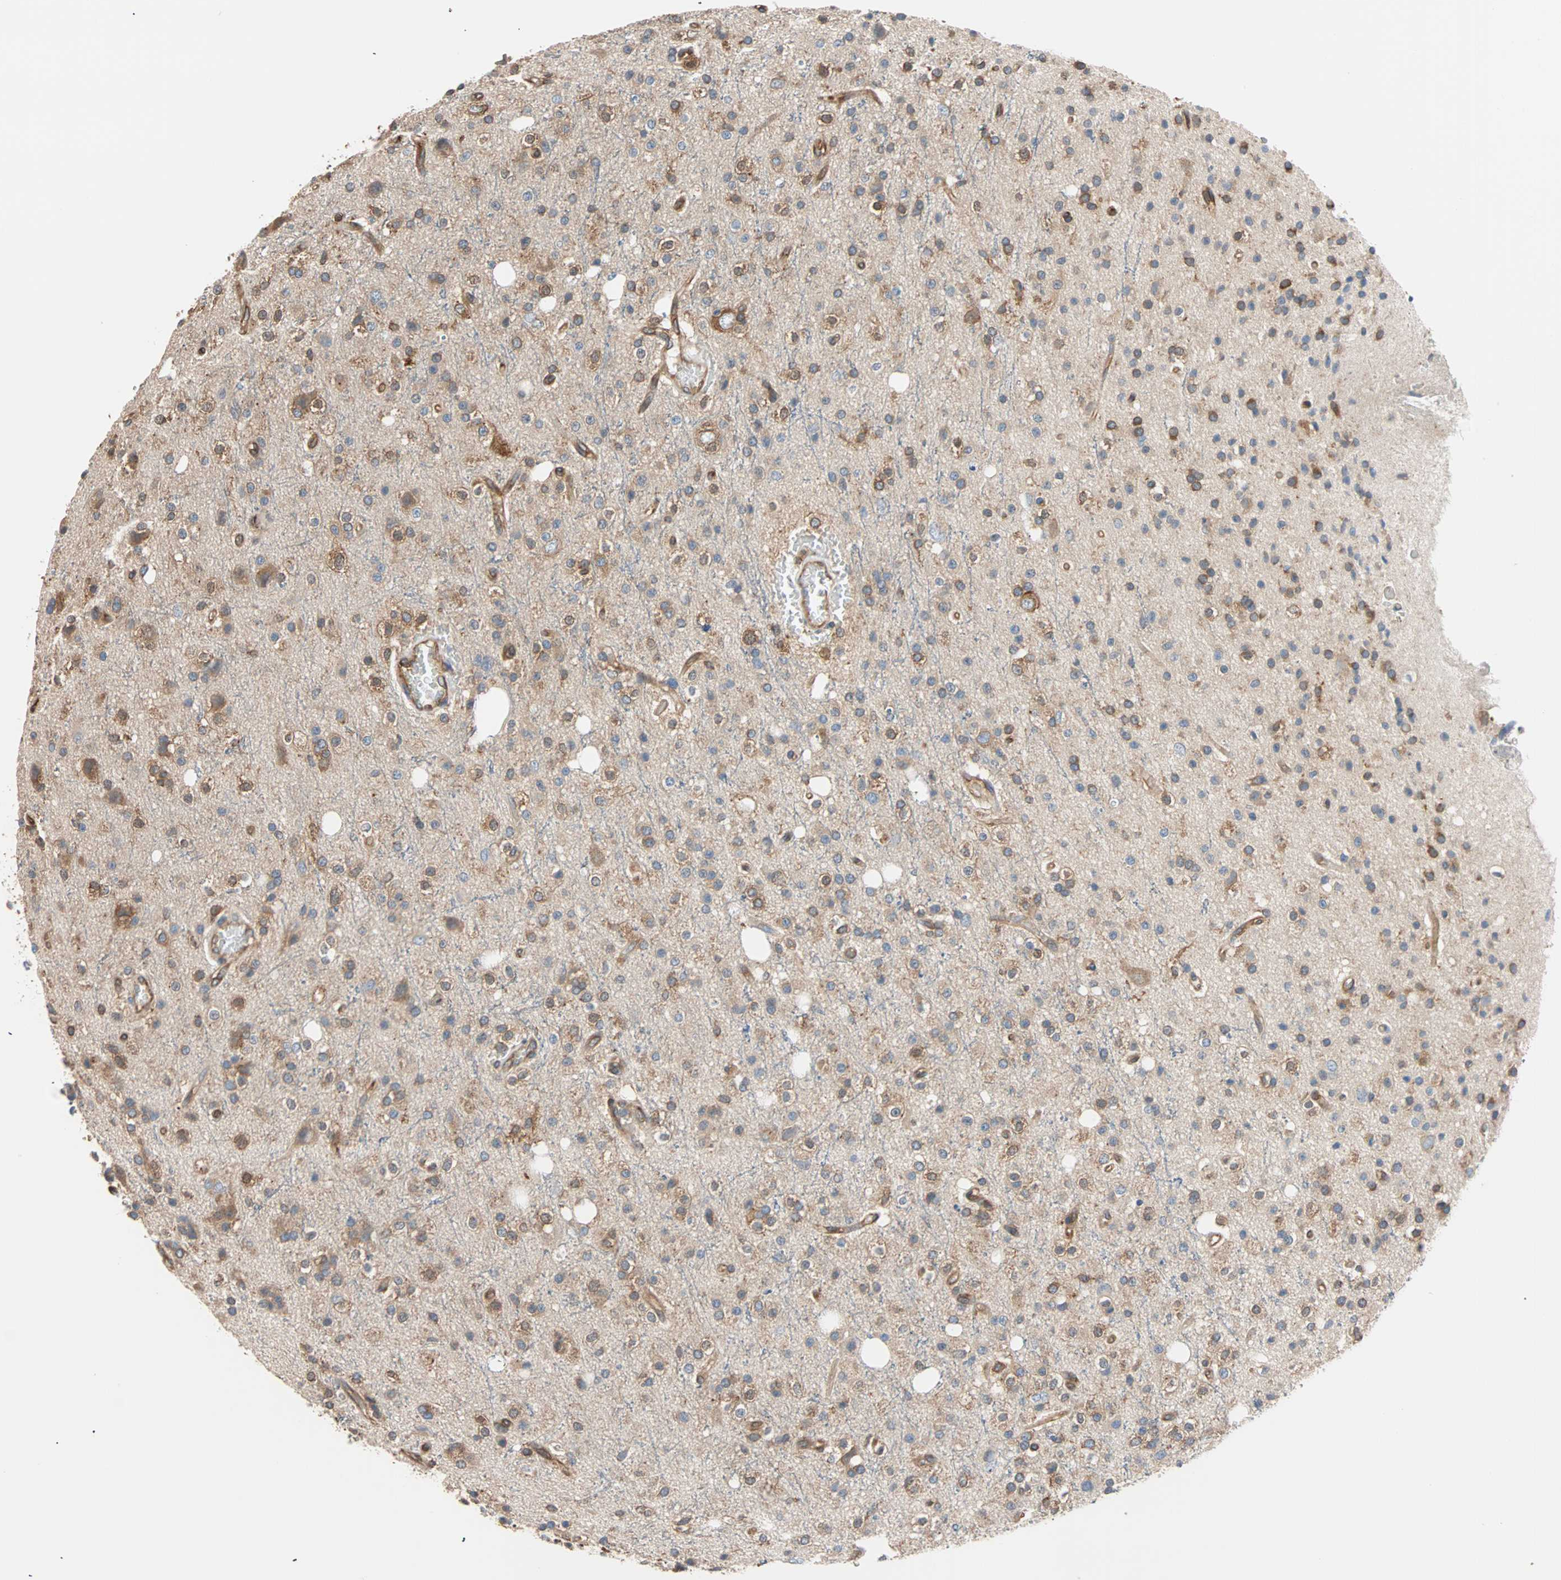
{"staining": {"intensity": "moderate", "quantity": ">75%", "location": "cytoplasmic/membranous"}, "tissue": "glioma", "cell_type": "Tumor cells", "image_type": "cancer", "snomed": [{"axis": "morphology", "description": "Glioma, malignant, High grade"}, {"axis": "topography", "description": "Brain"}], "caption": "Immunohistochemistry (IHC) (DAB (3,3'-diaminobenzidine)) staining of human glioma demonstrates moderate cytoplasmic/membranous protein expression in about >75% of tumor cells.", "gene": "EEF2", "patient": {"sex": "male", "age": 47}}